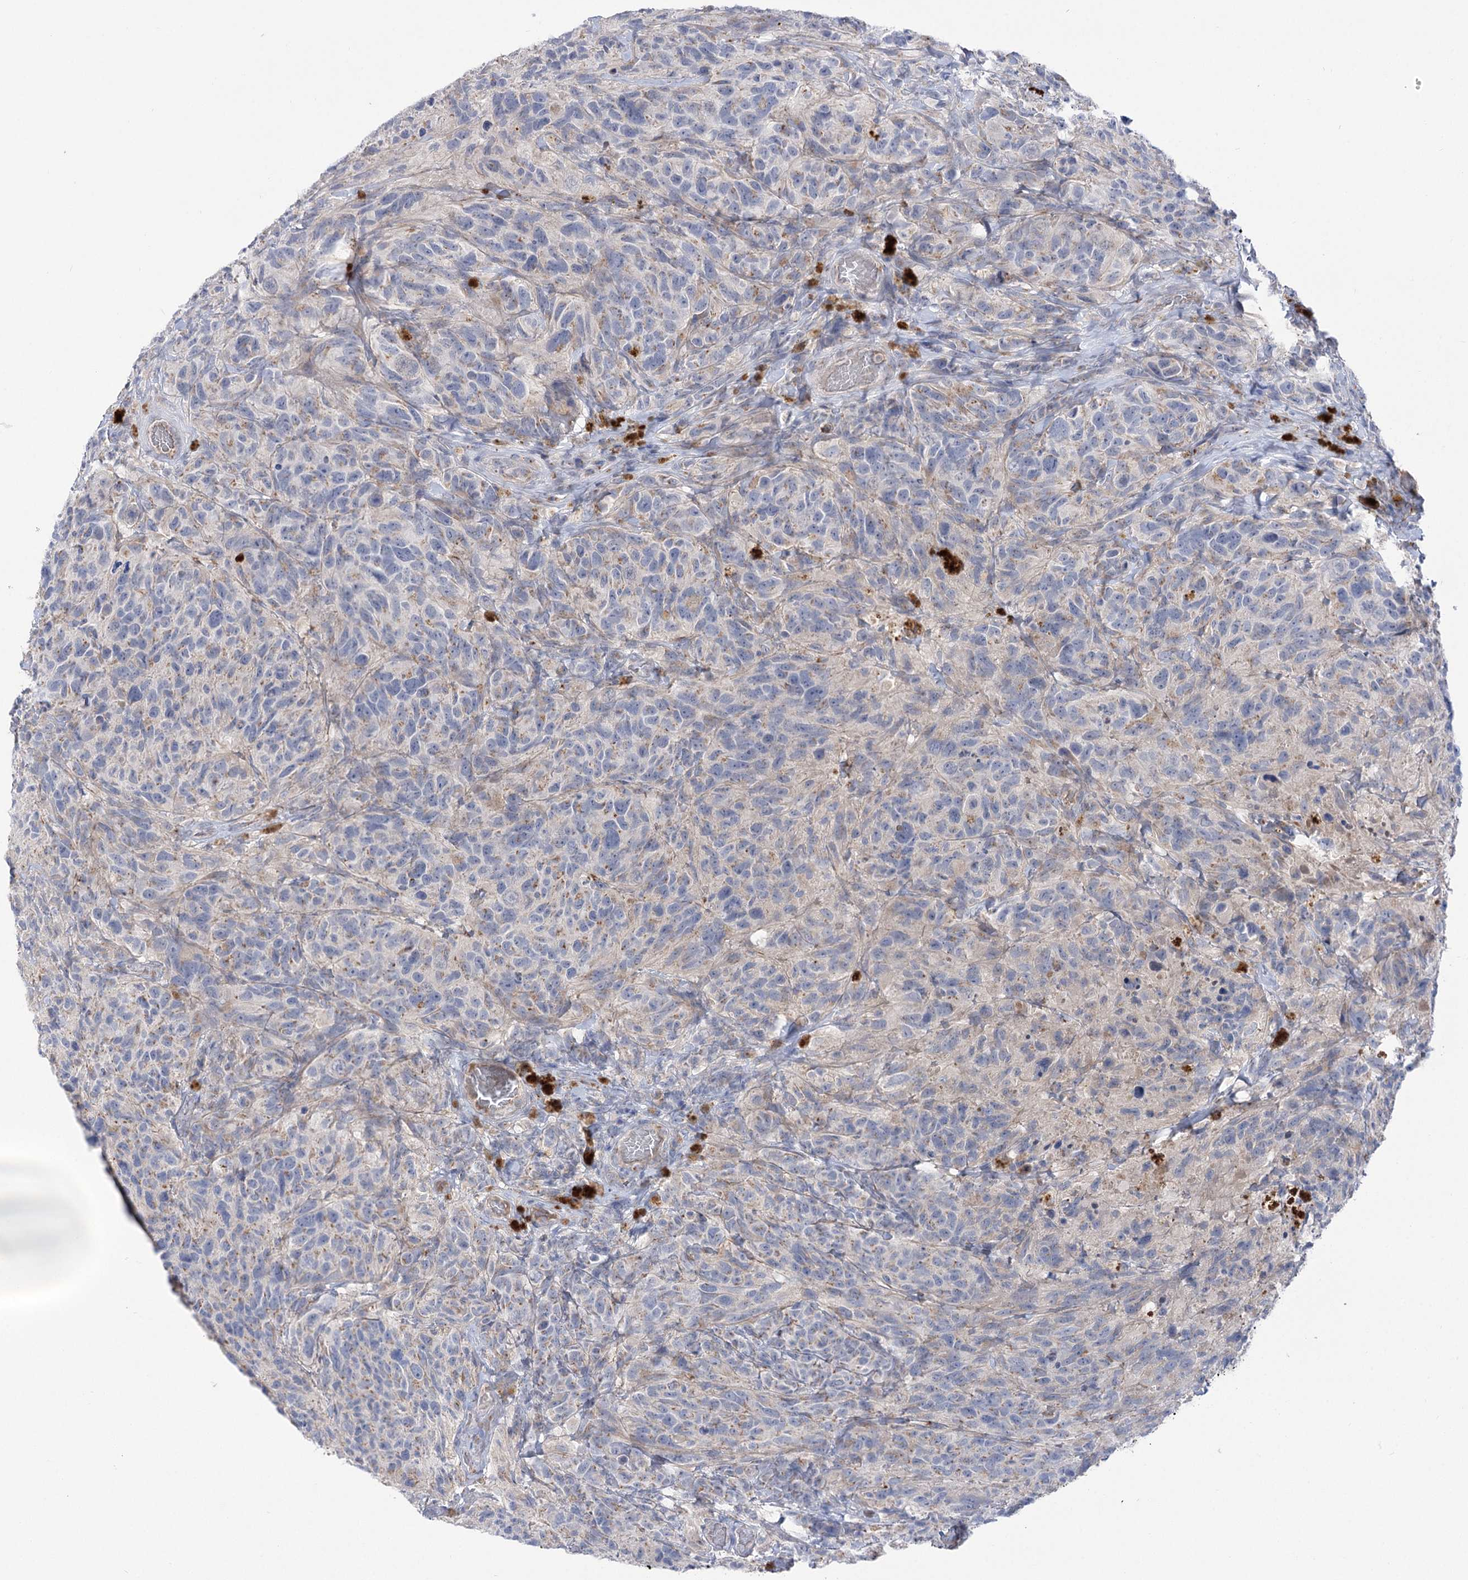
{"staining": {"intensity": "negative", "quantity": "none", "location": "none"}, "tissue": "glioma", "cell_type": "Tumor cells", "image_type": "cancer", "snomed": [{"axis": "morphology", "description": "Glioma, malignant, High grade"}, {"axis": "topography", "description": "Brain"}], "caption": "Image shows no significant protein positivity in tumor cells of high-grade glioma (malignant).", "gene": "GBF1", "patient": {"sex": "male", "age": 69}}